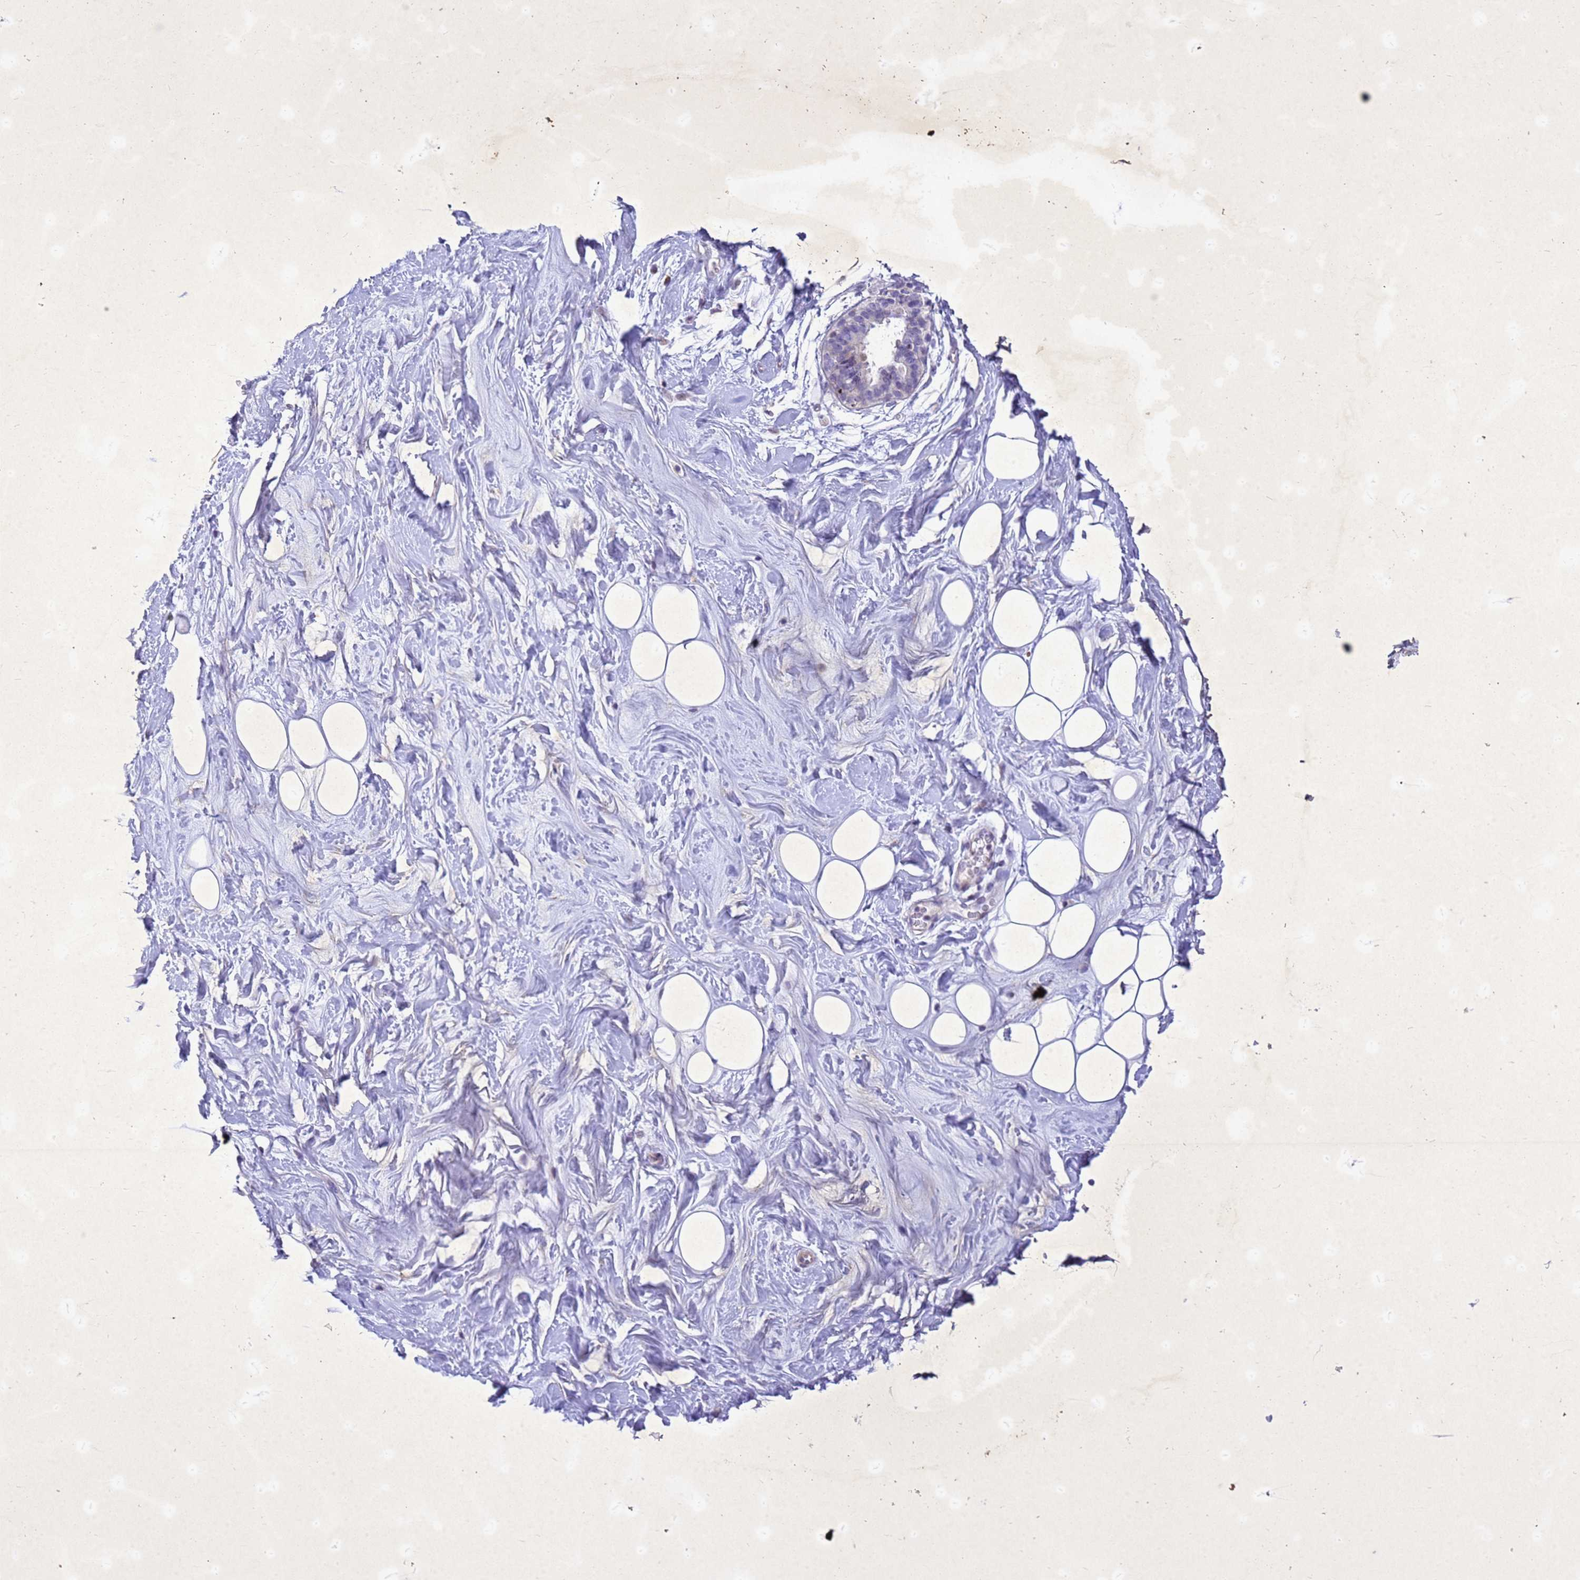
{"staining": {"intensity": "negative", "quantity": "none", "location": "none"}, "tissue": "adipose tissue", "cell_type": "Adipocytes", "image_type": "normal", "snomed": [{"axis": "morphology", "description": "Normal tissue, NOS"}, {"axis": "topography", "description": "Breast"}], "caption": "The histopathology image exhibits no staining of adipocytes in normal adipose tissue. (DAB immunohistochemistry visualized using brightfield microscopy, high magnification).", "gene": "COPS9", "patient": {"sex": "female", "age": 26}}